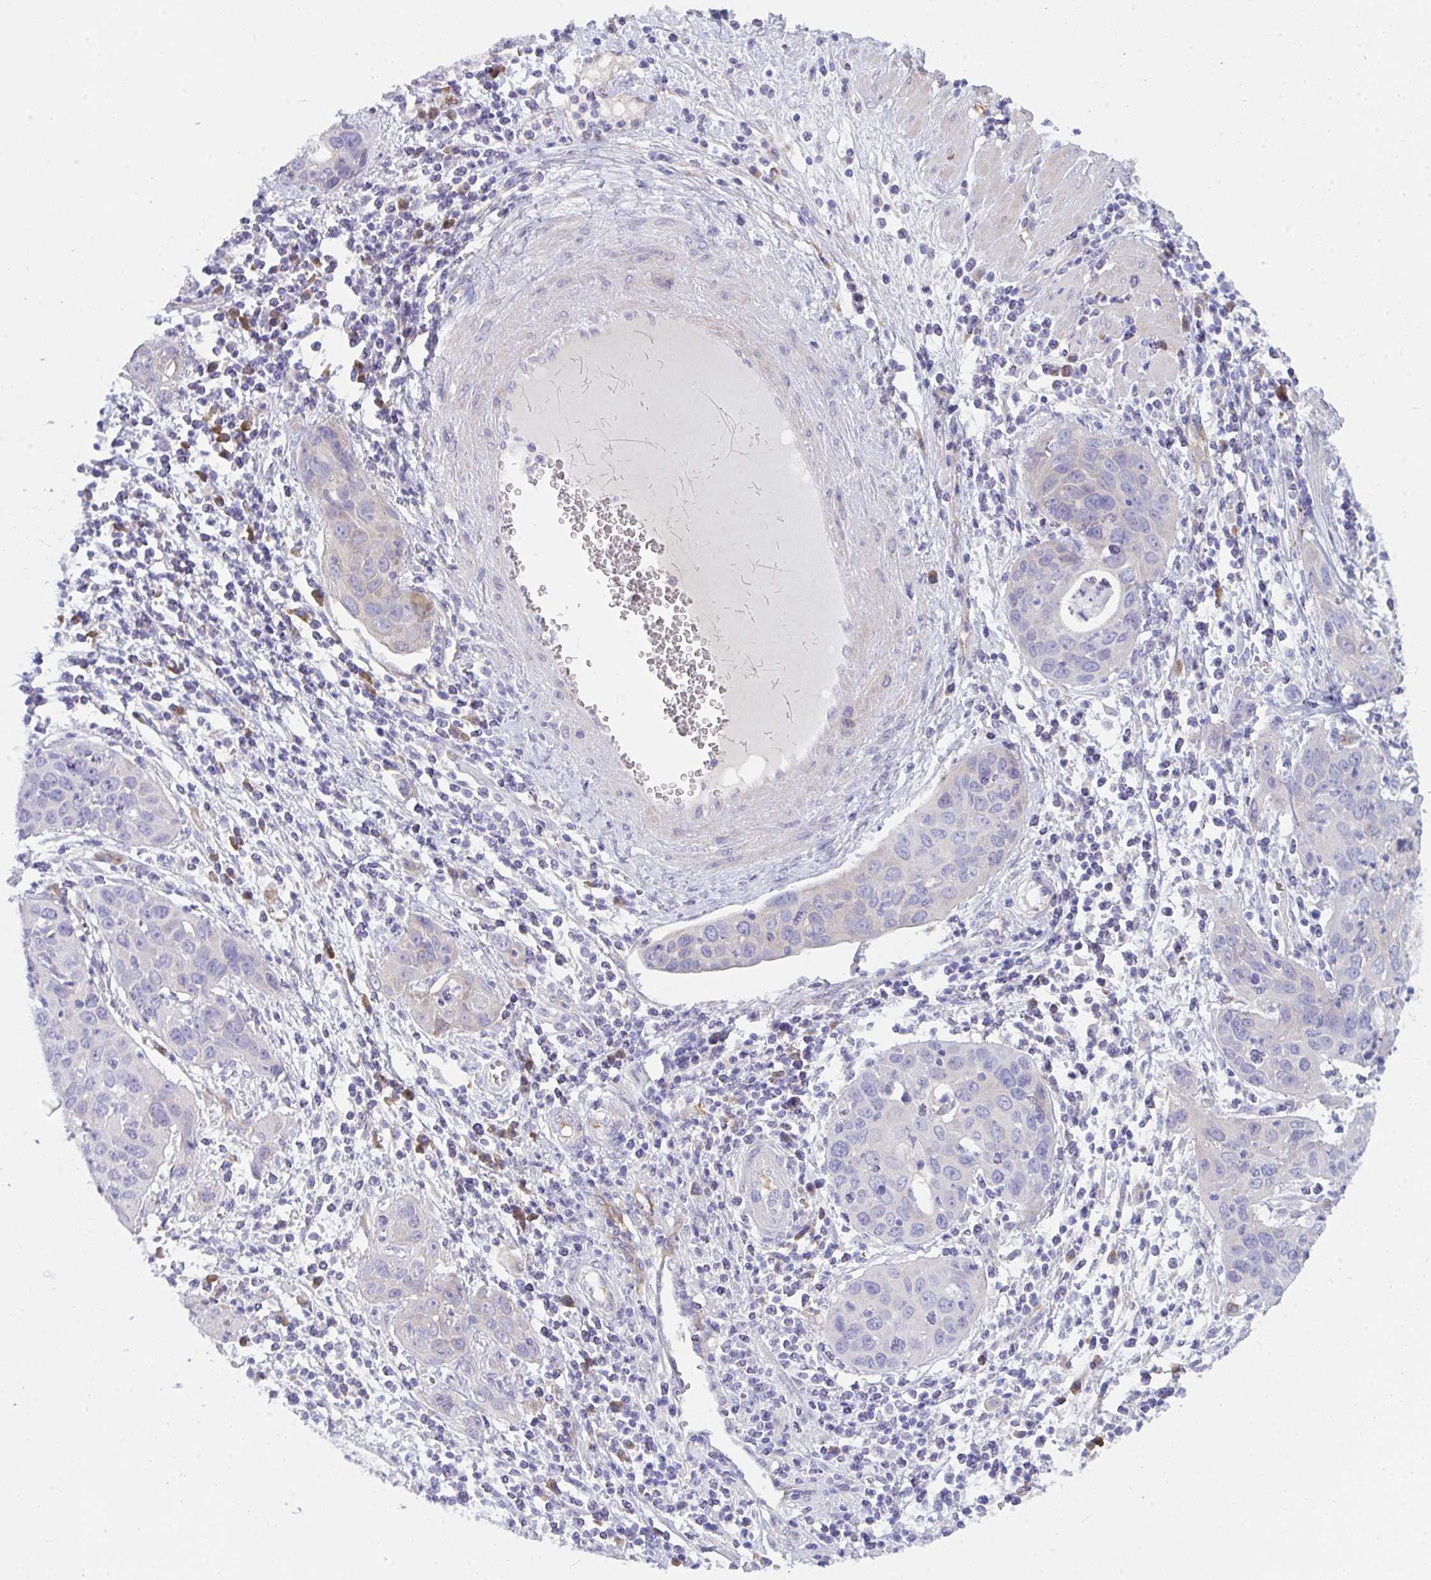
{"staining": {"intensity": "negative", "quantity": "none", "location": "none"}, "tissue": "cervical cancer", "cell_type": "Tumor cells", "image_type": "cancer", "snomed": [{"axis": "morphology", "description": "Squamous cell carcinoma, NOS"}, {"axis": "topography", "description": "Cervix"}], "caption": "This is an immunohistochemistry micrograph of cervical cancer (squamous cell carcinoma). There is no positivity in tumor cells.", "gene": "GAB1", "patient": {"sex": "female", "age": 36}}